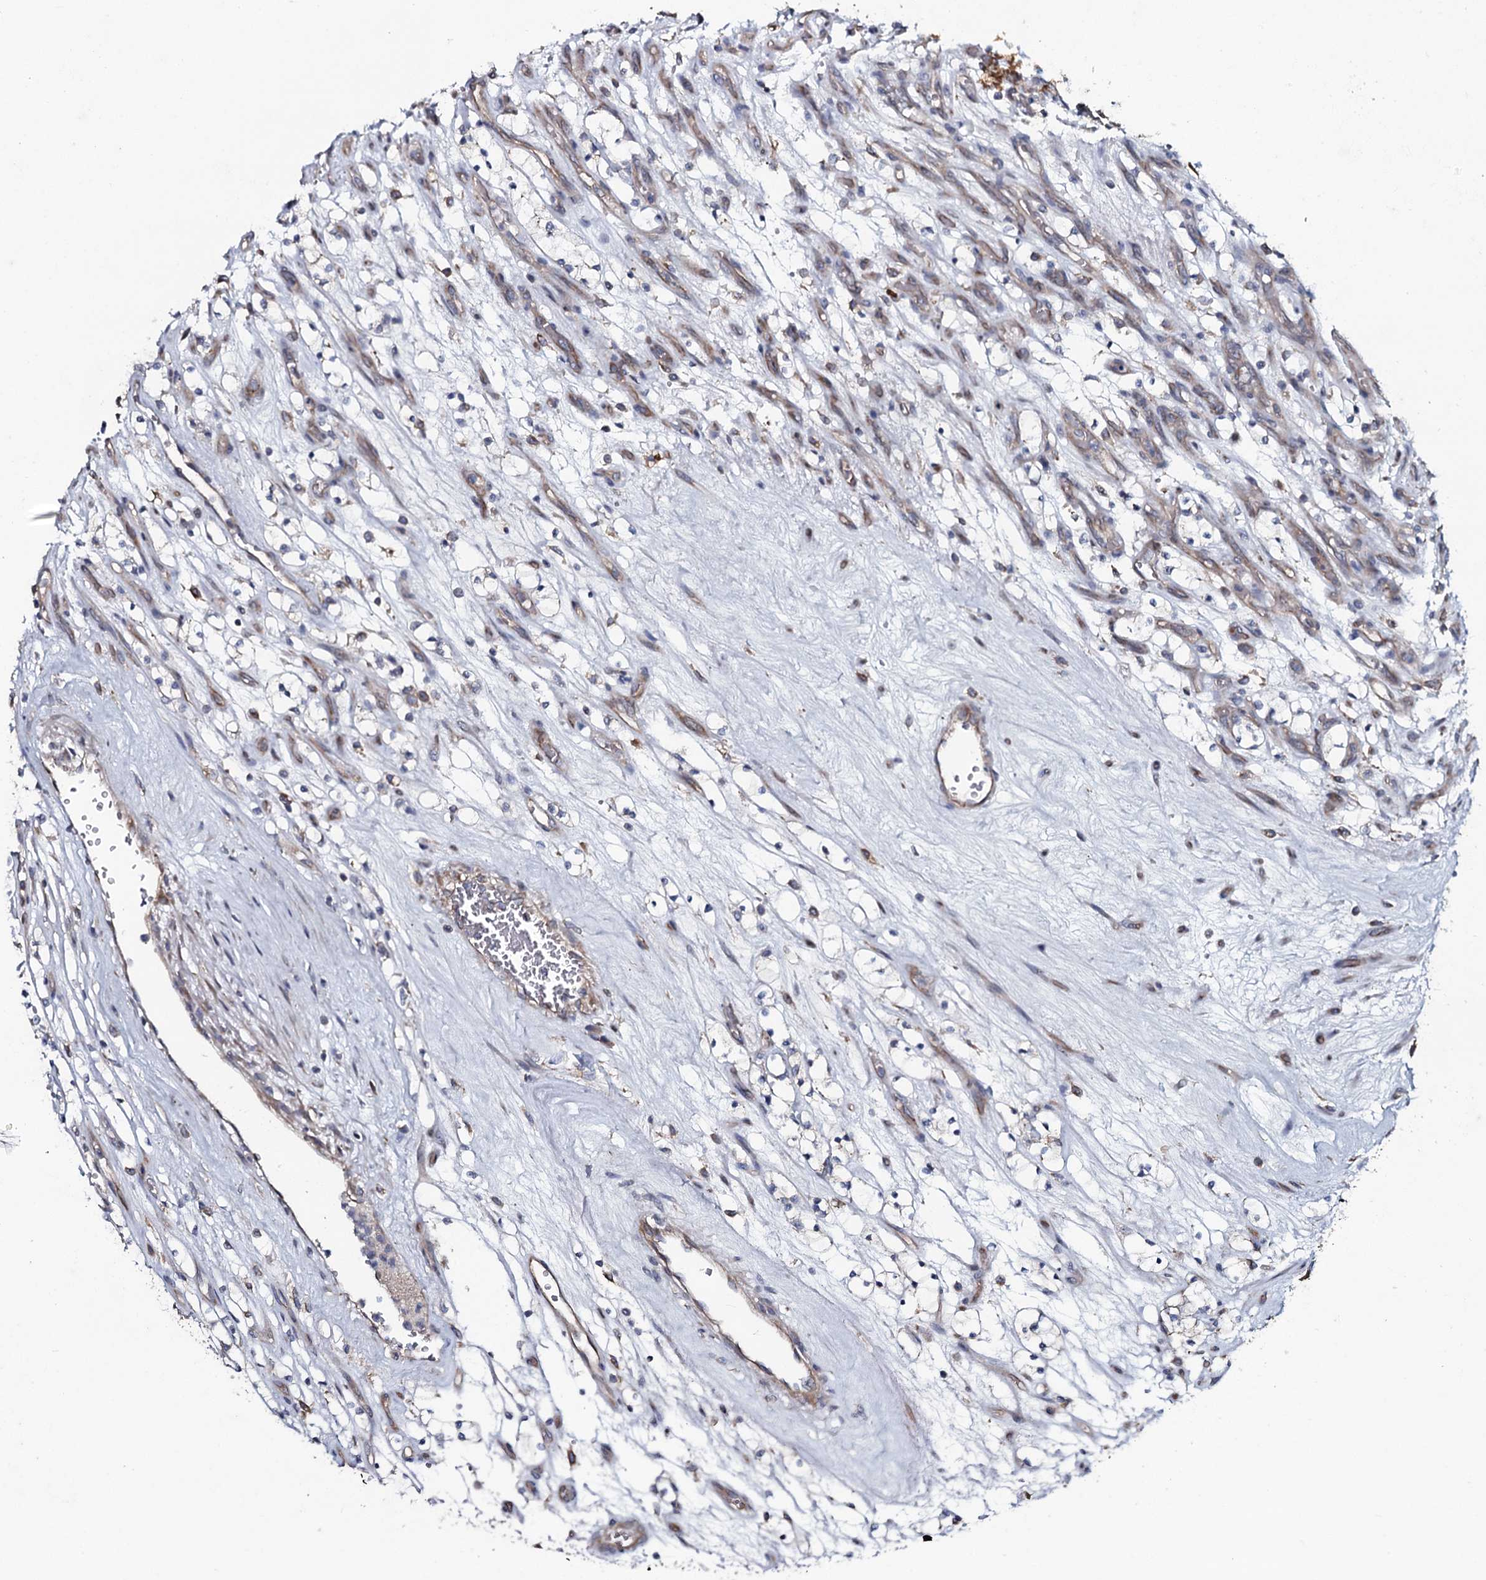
{"staining": {"intensity": "negative", "quantity": "none", "location": "none"}, "tissue": "renal cancer", "cell_type": "Tumor cells", "image_type": "cancer", "snomed": [{"axis": "morphology", "description": "Adenocarcinoma, NOS"}, {"axis": "topography", "description": "Kidney"}], "caption": "Renal cancer was stained to show a protein in brown. There is no significant expression in tumor cells.", "gene": "TMEM151A", "patient": {"sex": "female", "age": 69}}